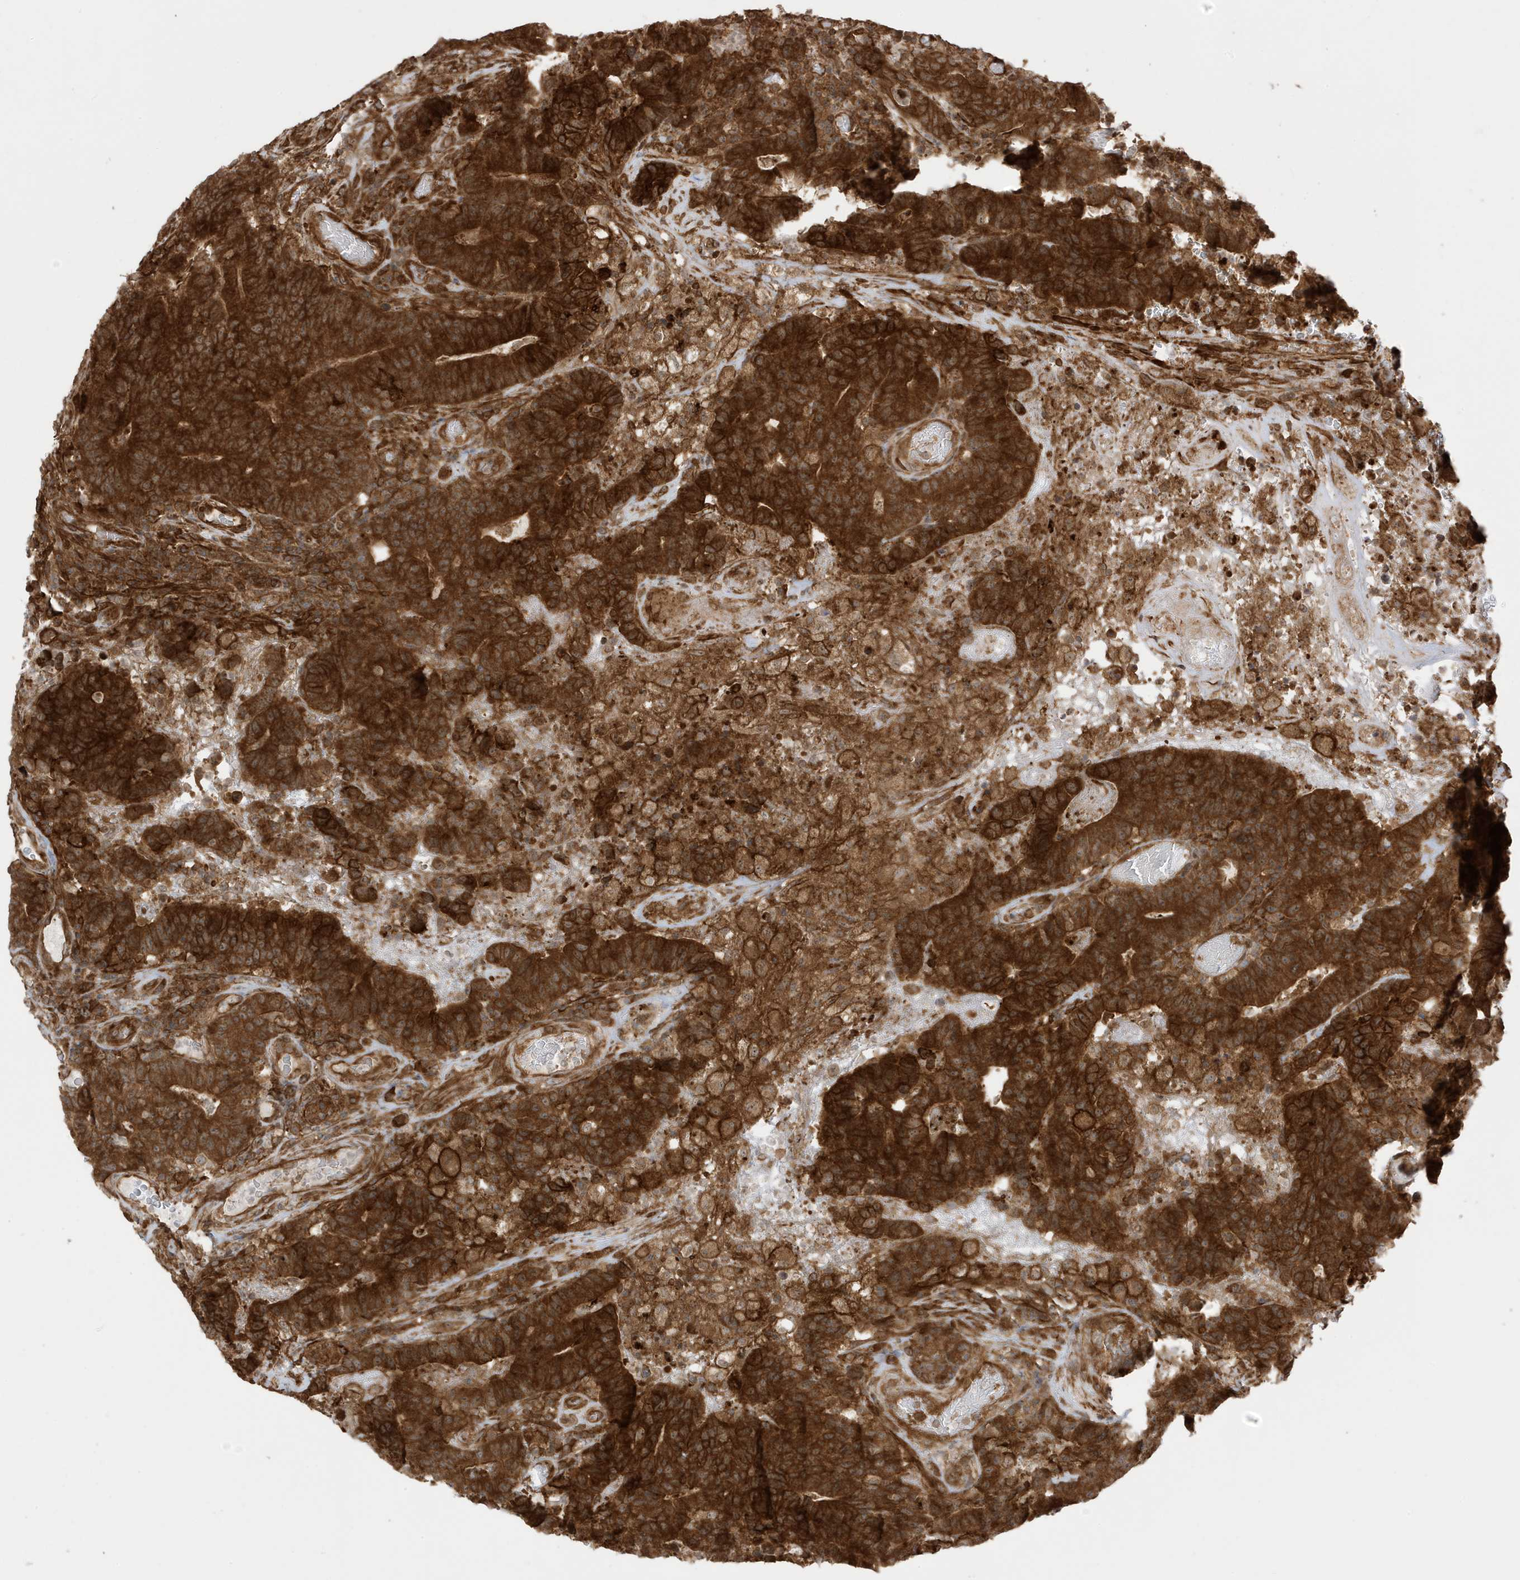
{"staining": {"intensity": "strong", "quantity": ">75%", "location": "cytoplasmic/membranous"}, "tissue": "colorectal cancer", "cell_type": "Tumor cells", "image_type": "cancer", "snomed": [{"axis": "morphology", "description": "Normal tissue, NOS"}, {"axis": "morphology", "description": "Adenocarcinoma, NOS"}, {"axis": "topography", "description": "Colon"}], "caption": "Strong cytoplasmic/membranous protein positivity is identified in approximately >75% of tumor cells in colorectal adenocarcinoma.", "gene": "CDC42EP3", "patient": {"sex": "female", "age": 75}}